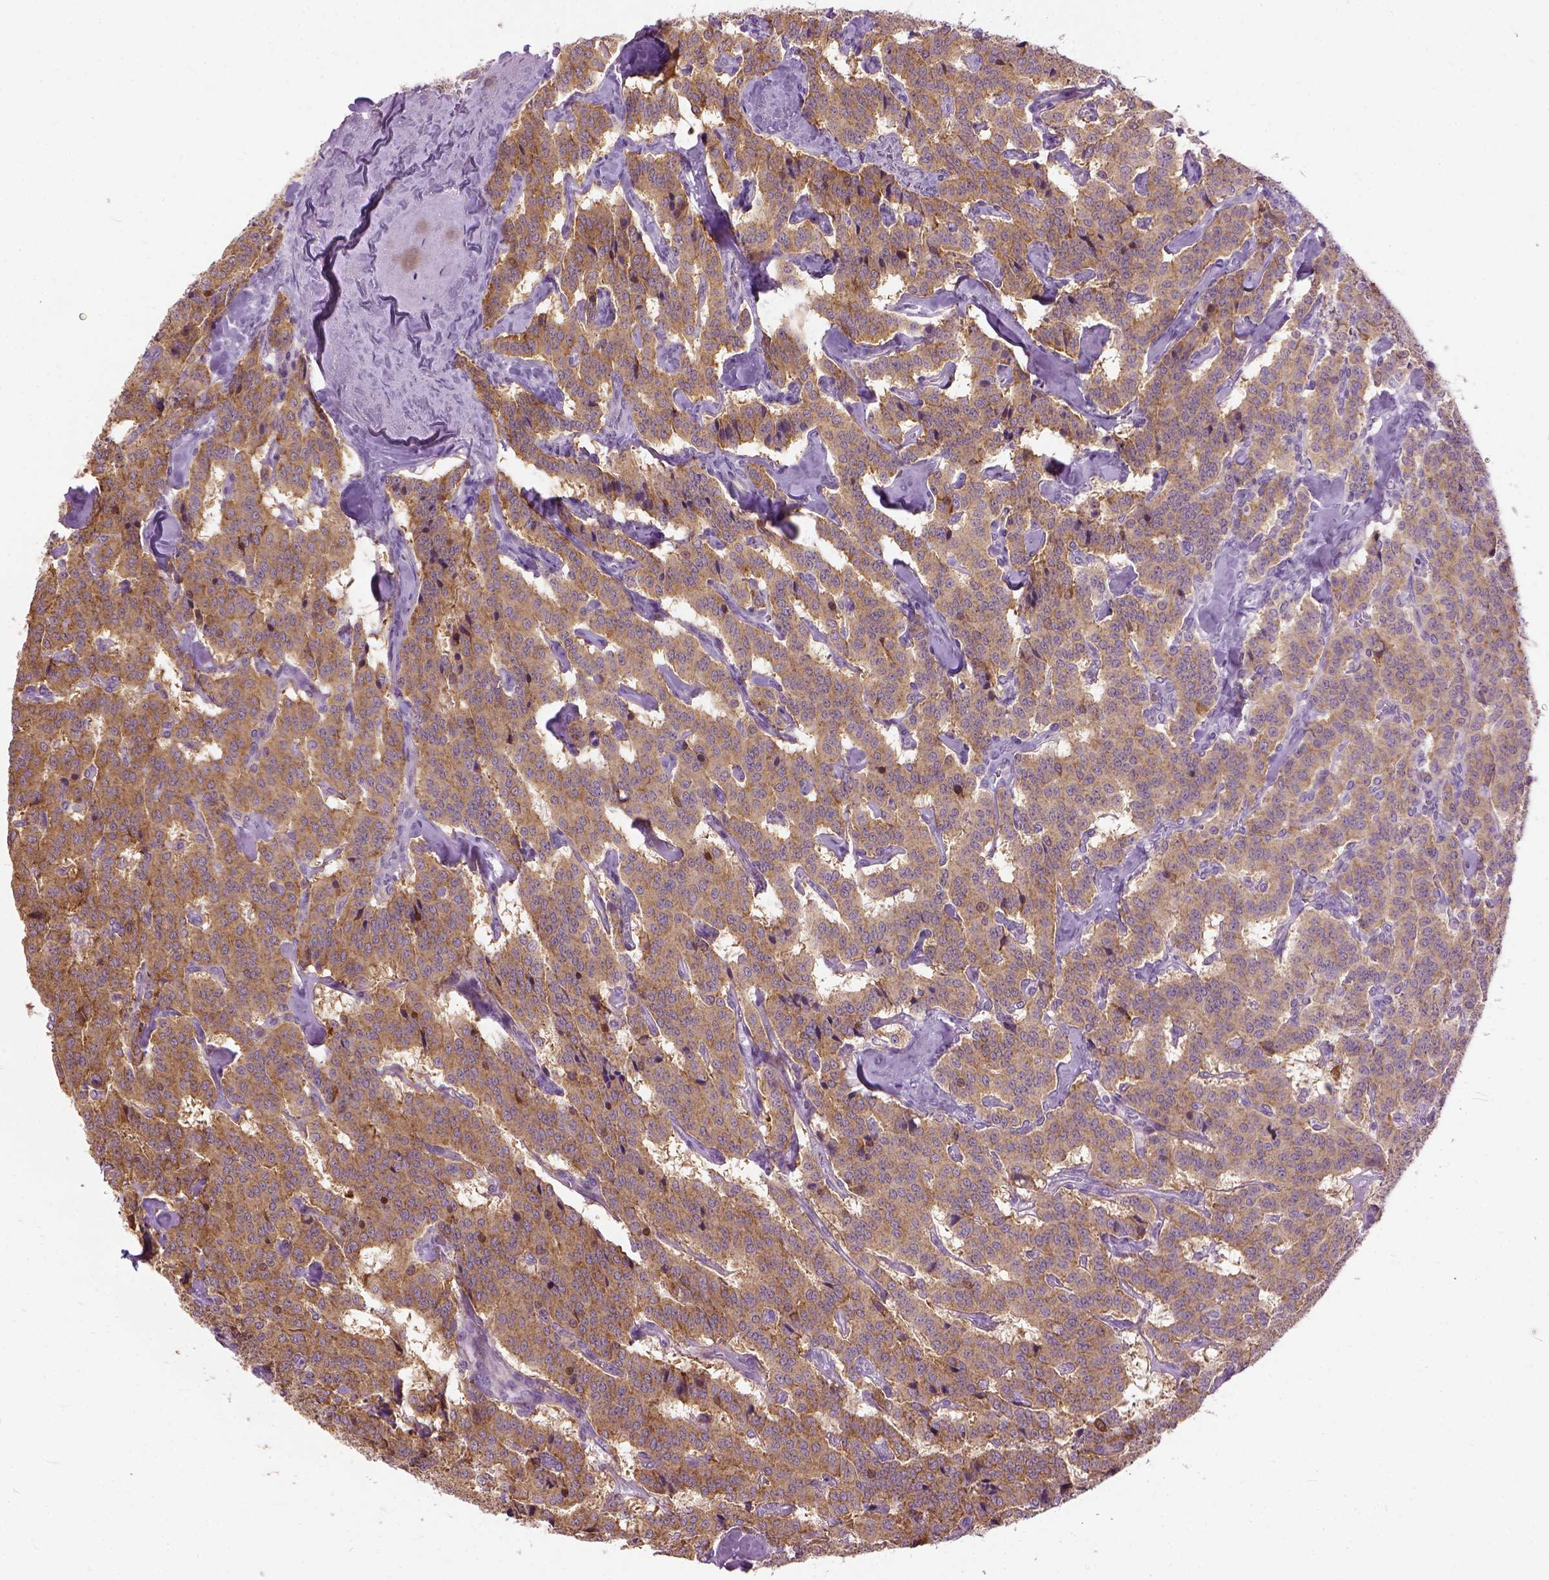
{"staining": {"intensity": "moderate", "quantity": ">75%", "location": "cytoplasmic/membranous"}, "tissue": "carcinoid", "cell_type": "Tumor cells", "image_type": "cancer", "snomed": [{"axis": "morphology", "description": "Carcinoid, malignant, NOS"}, {"axis": "topography", "description": "Lung"}], "caption": "Immunohistochemistry (IHC) of carcinoid reveals medium levels of moderate cytoplasmic/membranous expression in approximately >75% of tumor cells. (Stains: DAB in brown, nuclei in blue, Microscopy: brightfield microscopy at high magnification).", "gene": "MAPT", "patient": {"sex": "female", "age": 46}}